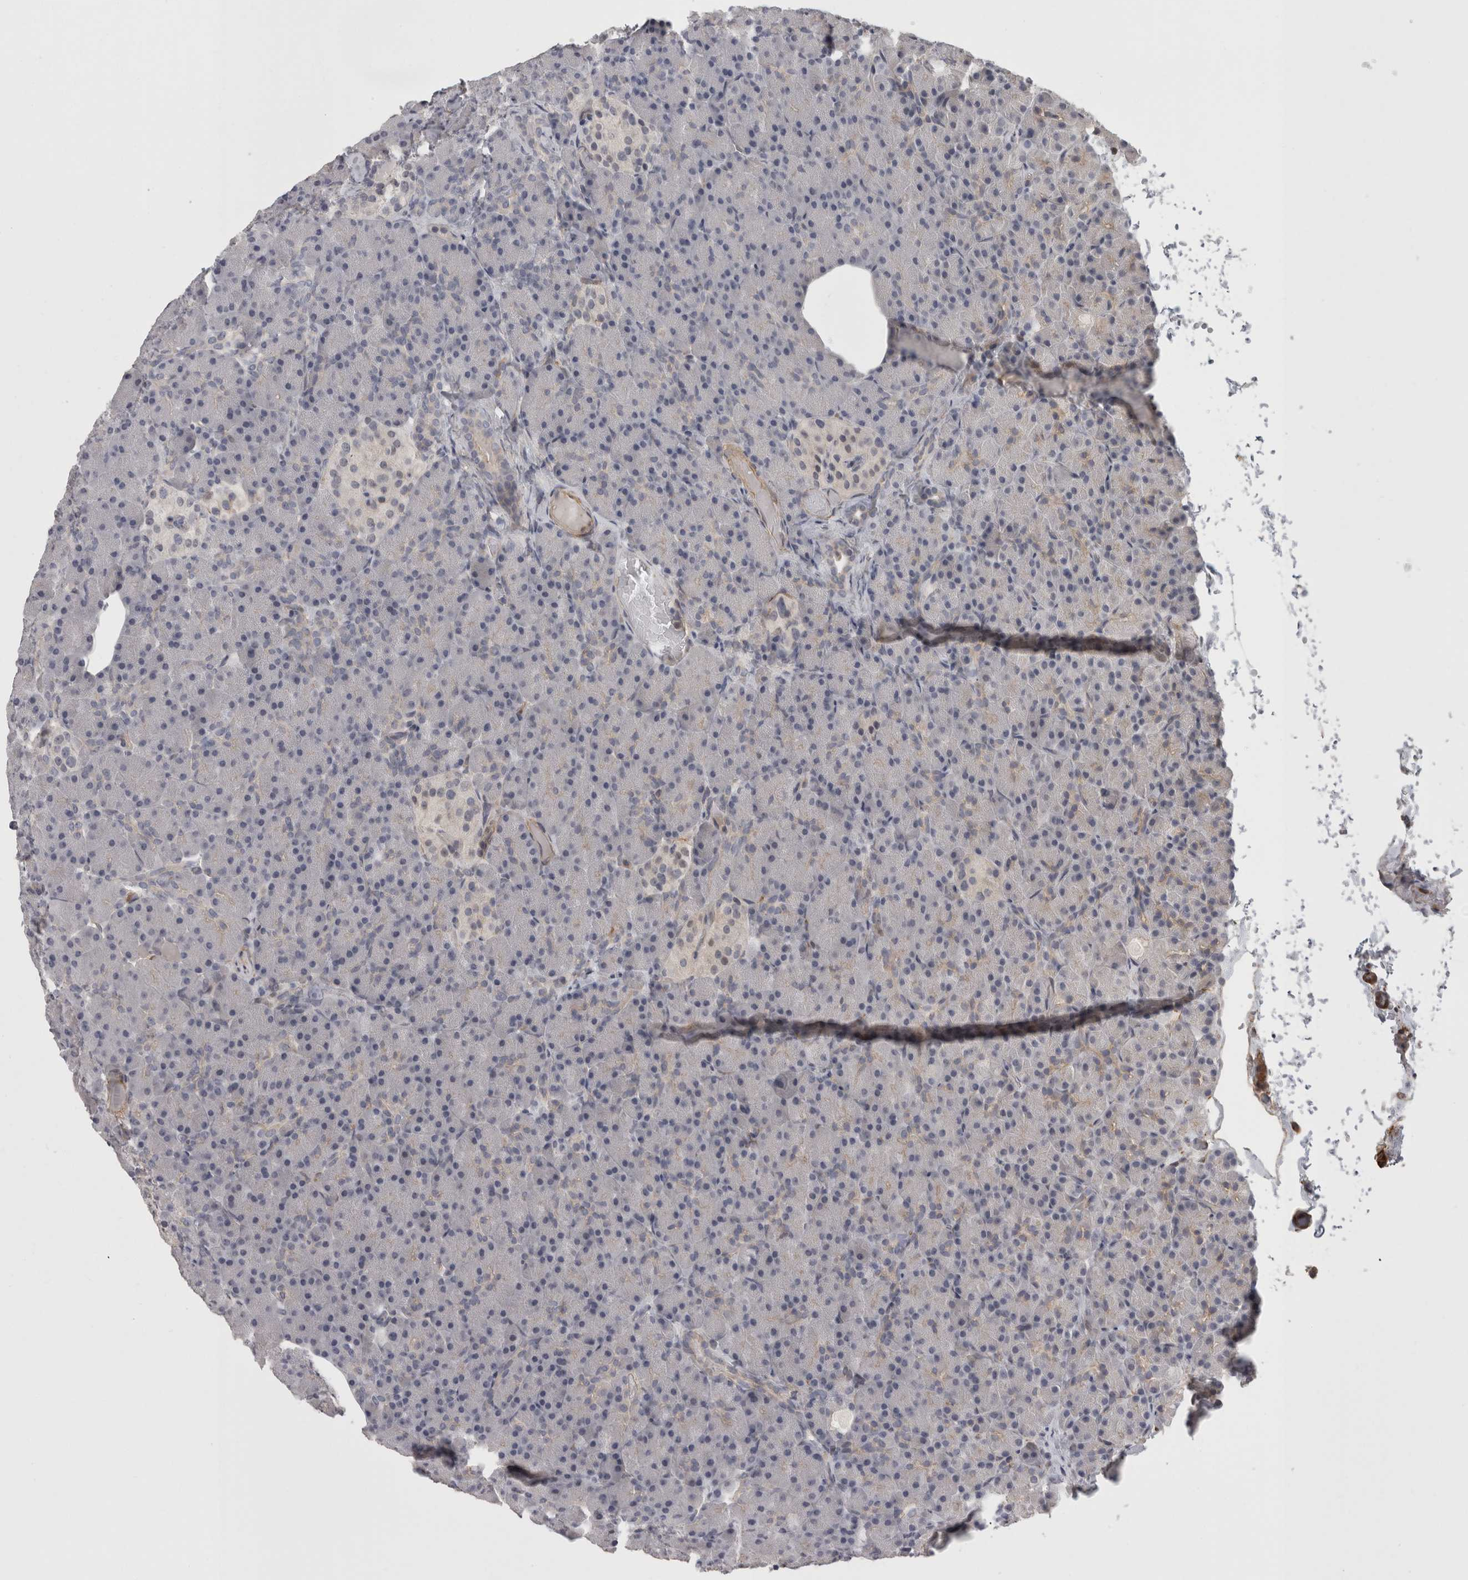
{"staining": {"intensity": "moderate", "quantity": "<25%", "location": "cytoplasmic/membranous"}, "tissue": "pancreas", "cell_type": "Exocrine glandular cells", "image_type": "normal", "snomed": [{"axis": "morphology", "description": "Normal tissue, NOS"}, {"axis": "topography", "description": "Pancreas"}], "caption": "Immunohistochemical staining of normal pancreas exhibits <25% levels of moderate cytoplasmic/membranous protein expression in about <25% of exocrine glandular cells.", "gene": "RMDN1", "patient": {"sex": "female", "age": 43}}